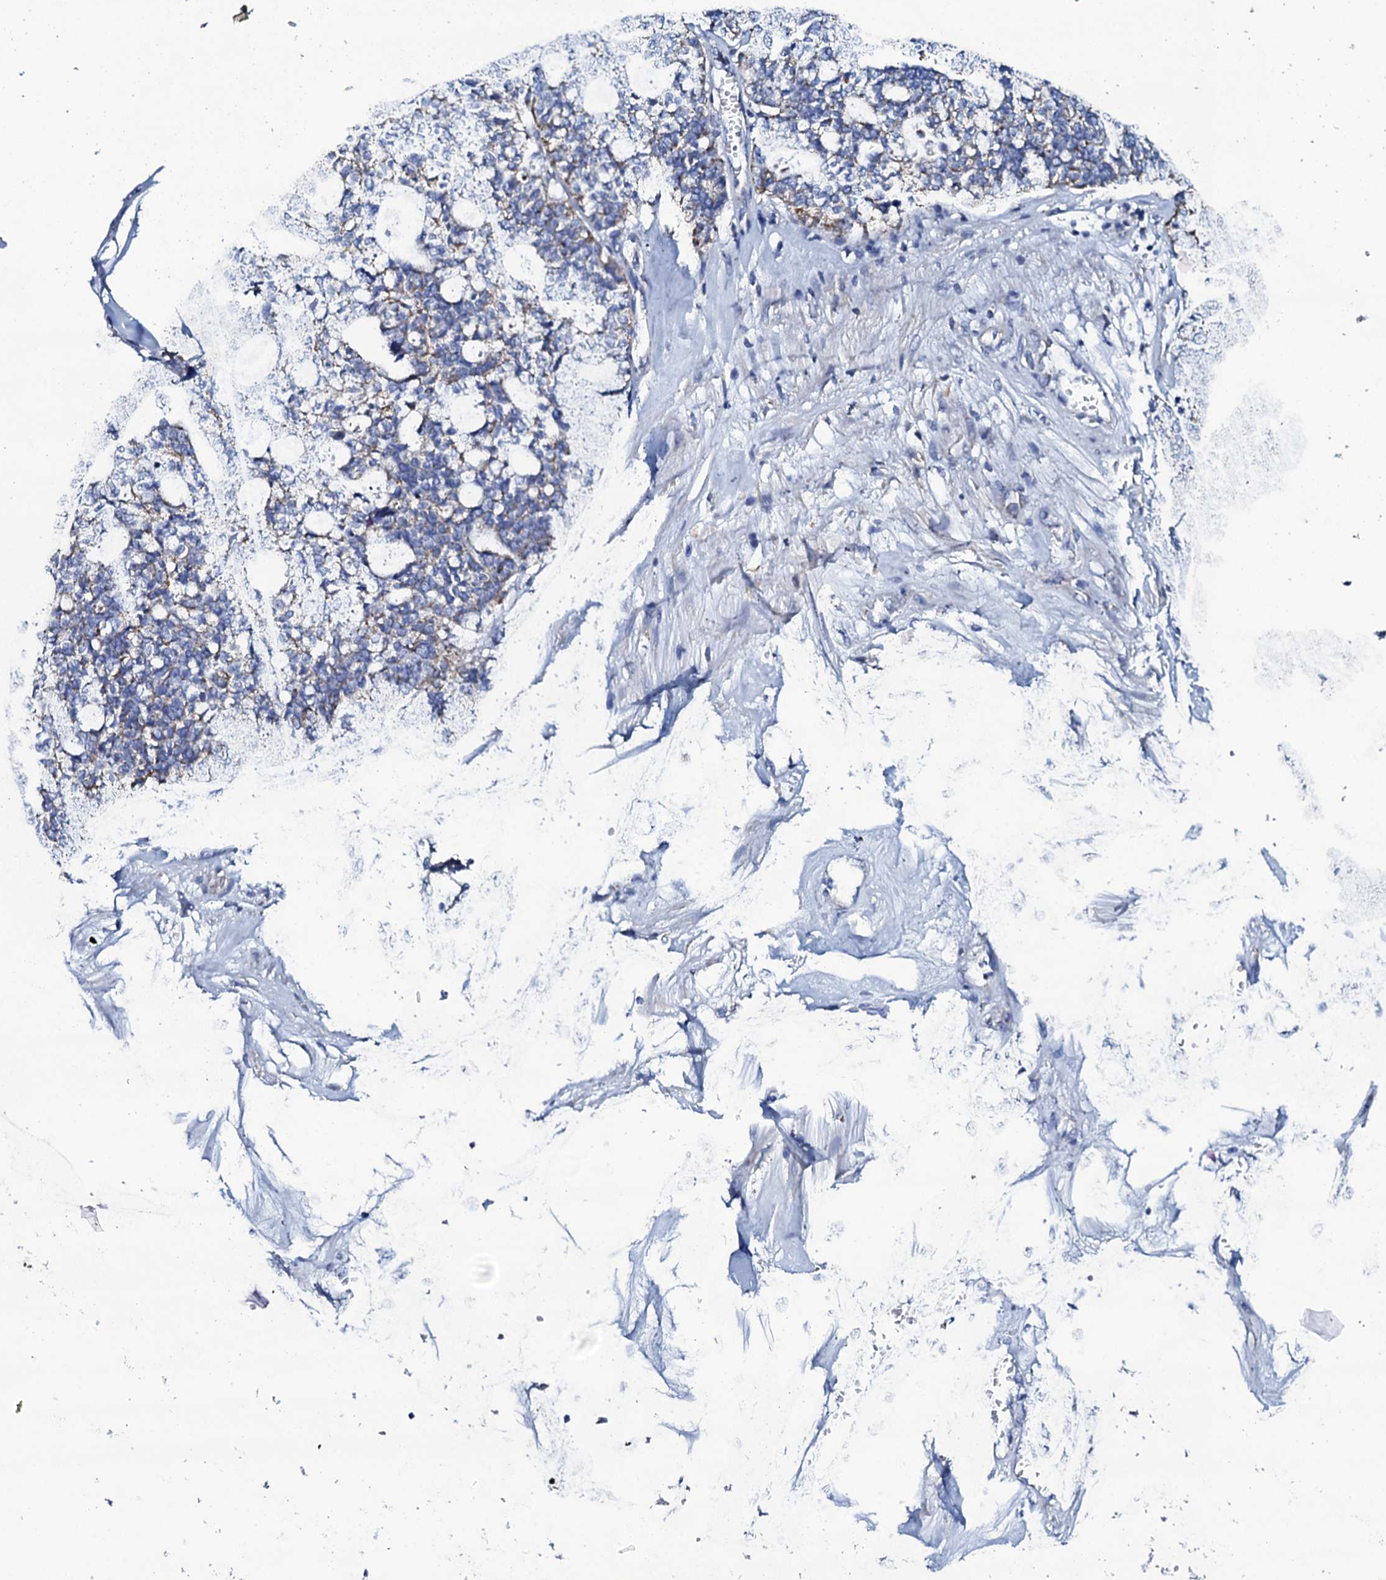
{"staining": {"intensity": "moderate", "quantity": "<25%", "location": "cytoplasmic/membranous"}, "tissue": "ovarian cancer", "cell_type": "Tumor cells", "image_type": "cancer", "snomed": [{"axis": "morphology", "description": "Cystadenocarcinoma, serous, NOS"}, {"axis": "topography", "description": "Ovary"}], "caption": "Ovarian cancer (serous cystadenocarcinoma) stained with a brown dye displays moderate cytoplasmic/membranous positive expression in about <25% of tumor cells.", "gene": "SLC37A4", "patient": {"sex": "female", "age": 59}}